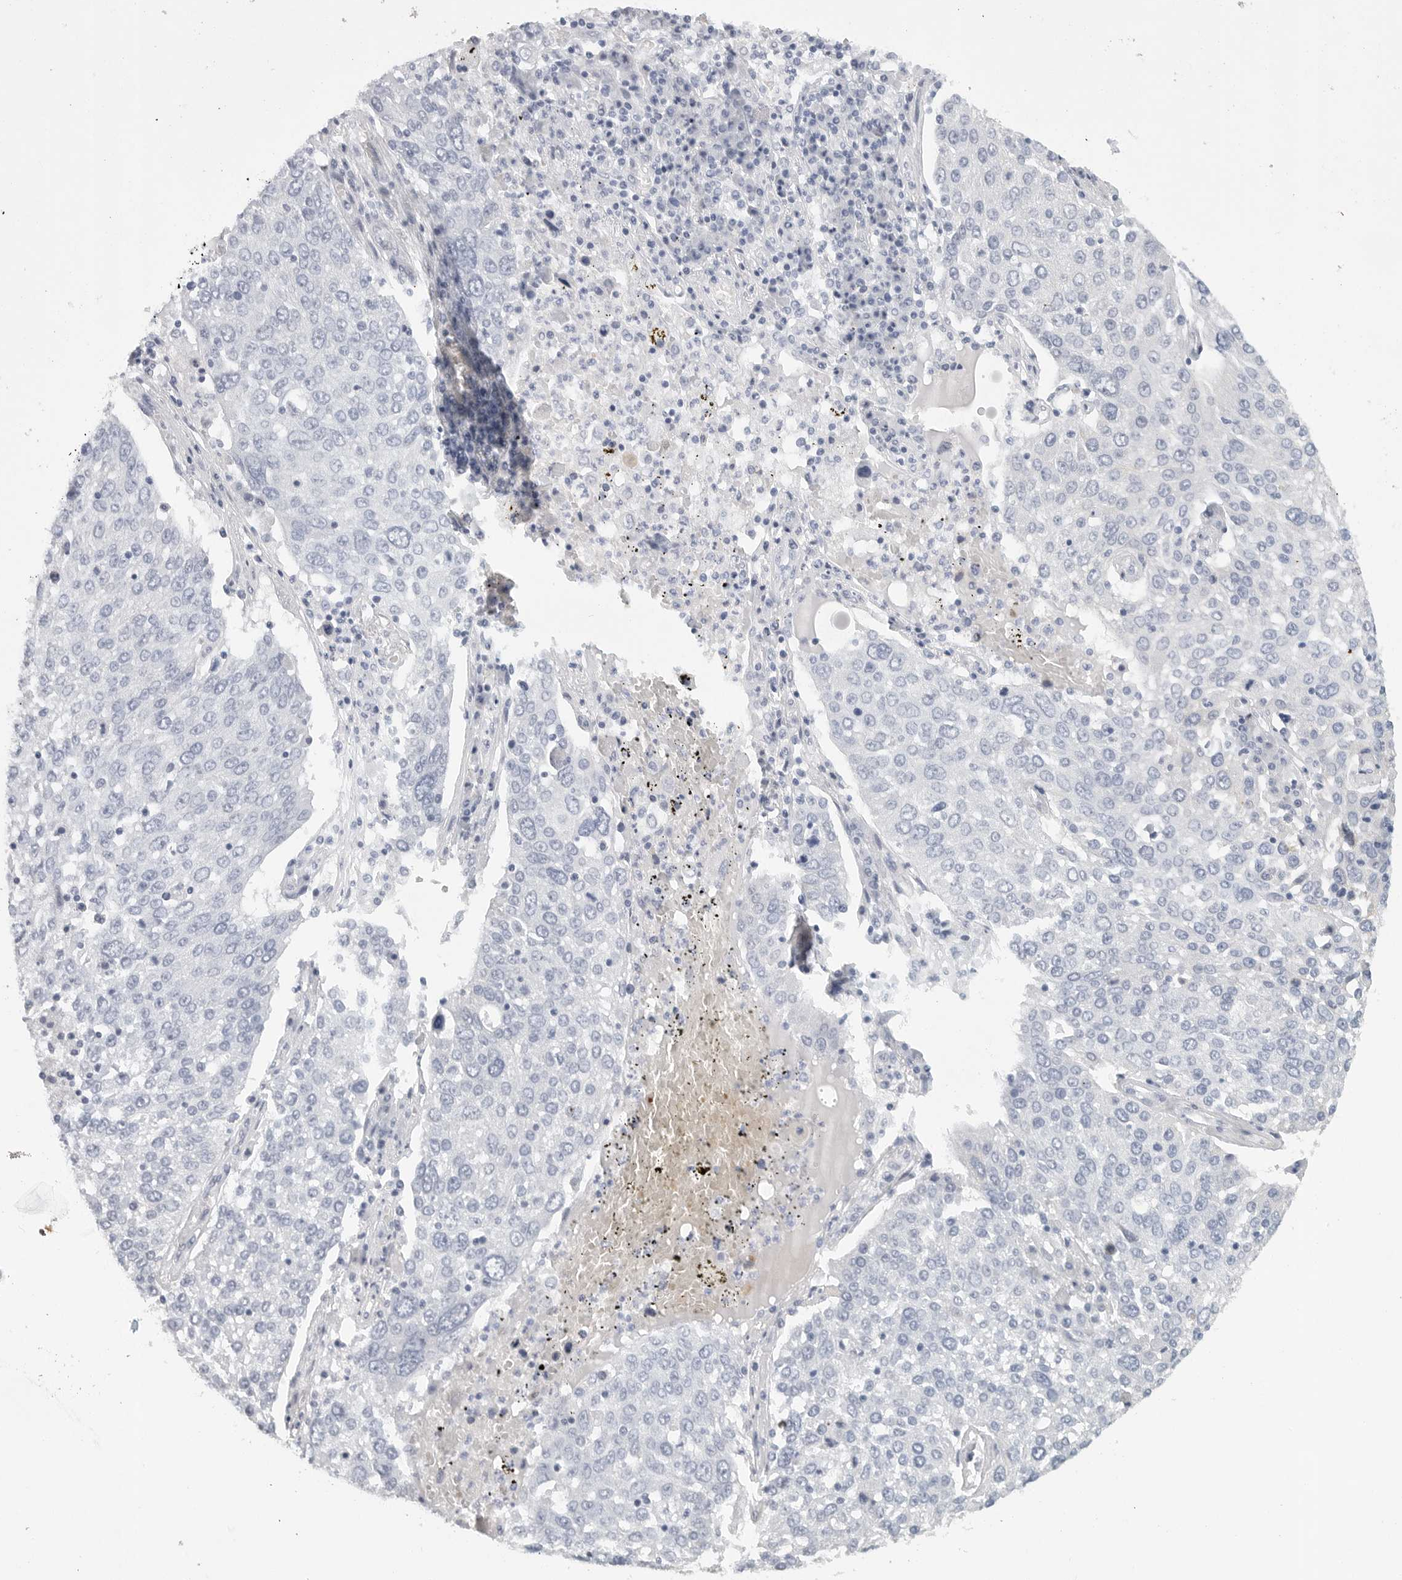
{"staining": {"intensity": "negative", "quantity": "none", "location": "none"}, "tissue": "lung cancer", "cell_type": "Tumor cells", "image_type": "cancer", "snomed": [{"axis": "morphology", "description": "Squamous cell carcinoma, NOS"}, {"axis": "topography", "description": "Lung"}], "caption": "Immunohistochemical staining of human lung squamous cell carcinoma exhibits no significant staining in tumor cells.", "gene": "TNR", "patient": {"sex": "male", "age": 65}}